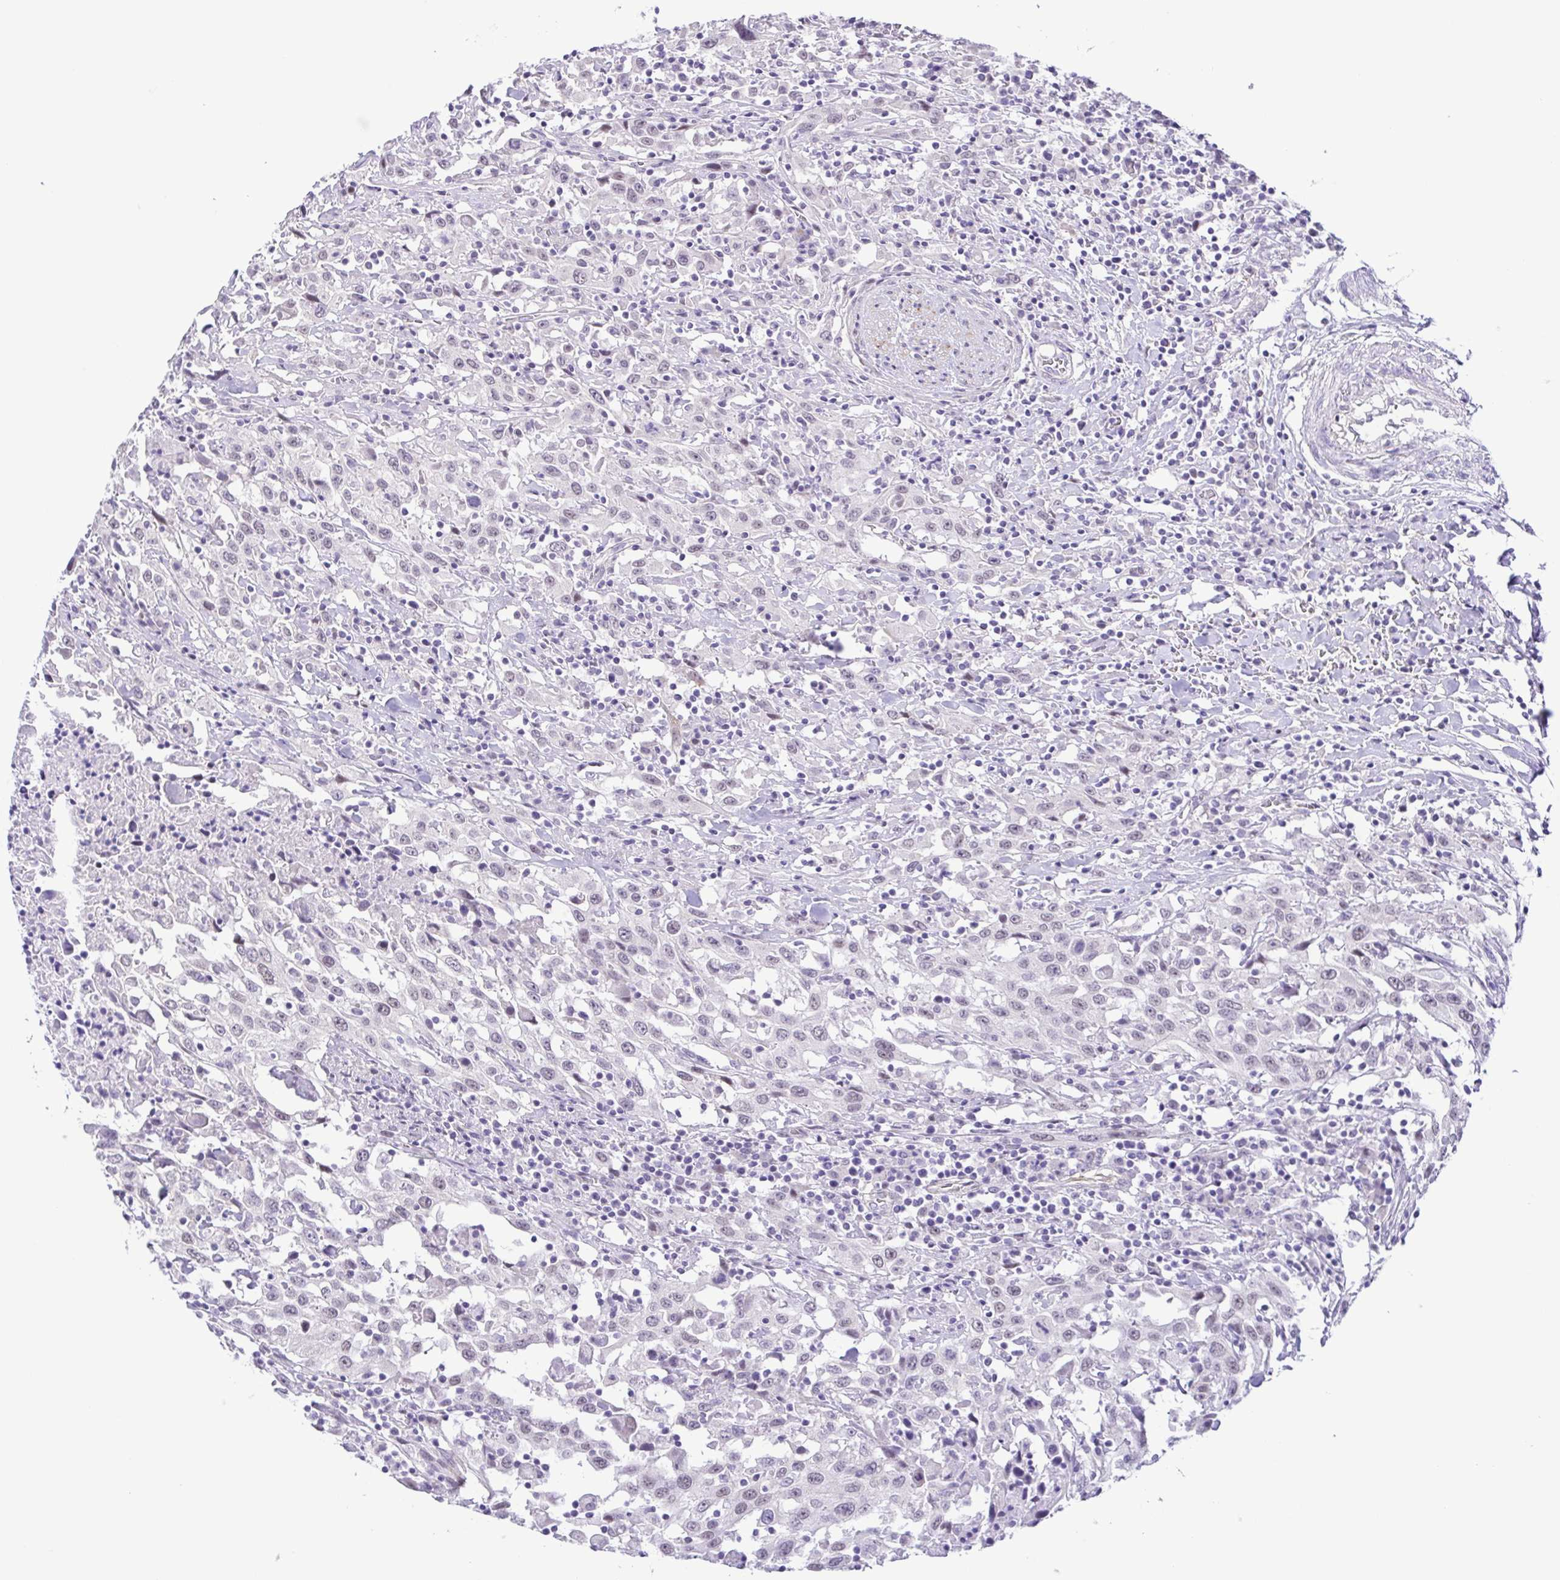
{"staining": {"intensity": "negative", "quantity": "none", "location": "none"}, "tissue": "urothelial cancer", "cell_type": "Tumor cells", "image_type": "cancer", "snomed": [{"axis": "morphology", "description": "Urothelial carcinoma, High grade"}, {"axis": "topography", "description": "Urinary bladder"}], "caption": "This is an IHC photomicrograph of urothelial cancer. There is no positivity in tumor cells.", "gene": "DCLK2", "patient": {"sex": "male", "age": 61}}